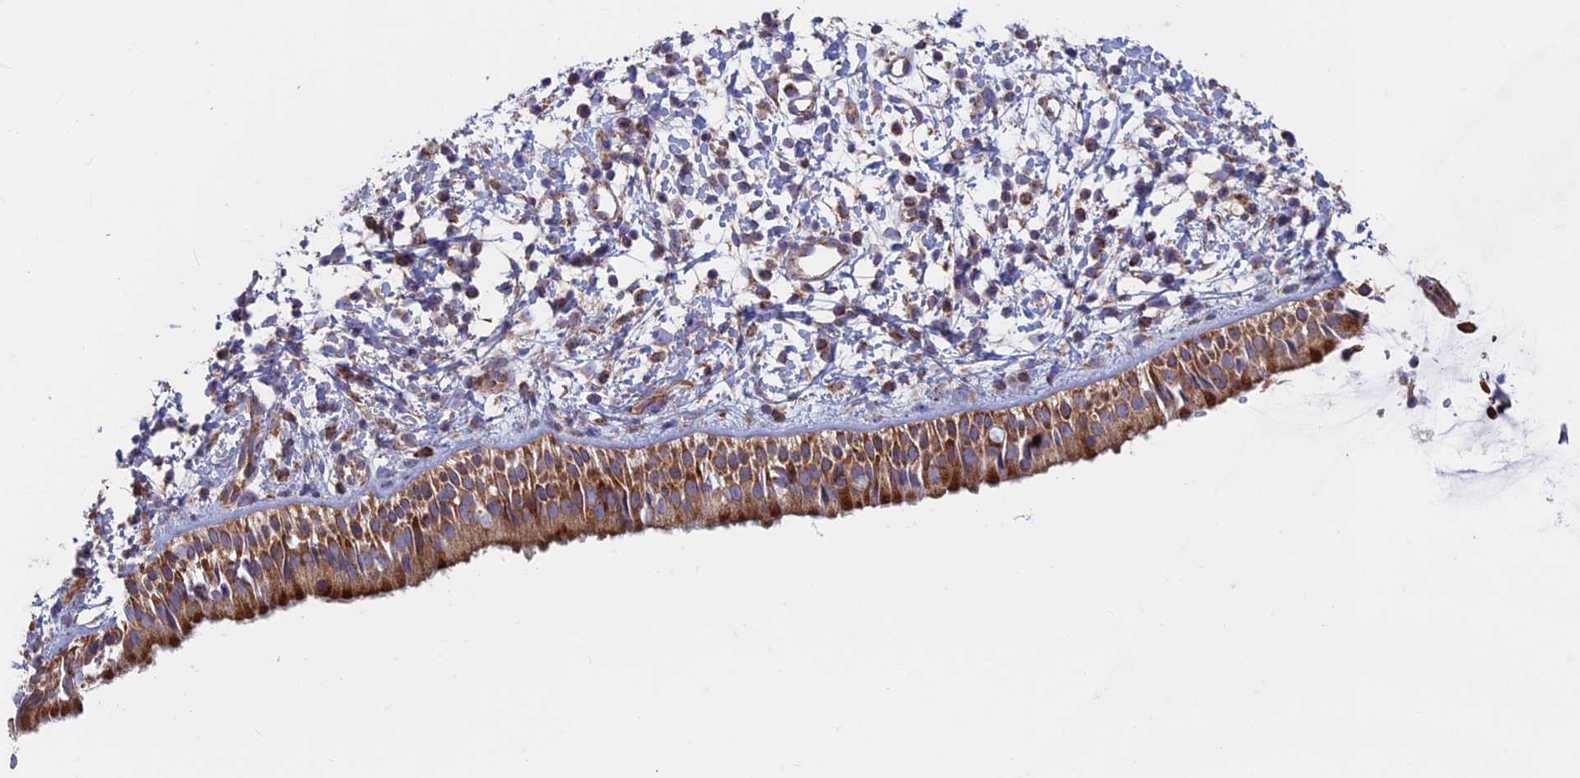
{"staining": {"intensity": "strong", "quantity": ">75%", "location": "cytoplasmic/membranous"}, "tissue": "nasopharynx", "cell_type": "Respiratory epithelial cells", "image_type": "normal", "snomed": [{"axis": "morphology", "description": "Normal tissue, NOS"}, {"axis": "topography", "description": "Nasopharynx"}], "caption": "A micrograph showing strong cytoplasmic/membranous expression in about >75% of respiratory epithelial cells in normal nasopharynx, as visualized by brown immunohistochemical staining.", "gene": "DNM1L", "patient": {"sex": "male", "age": 22}}